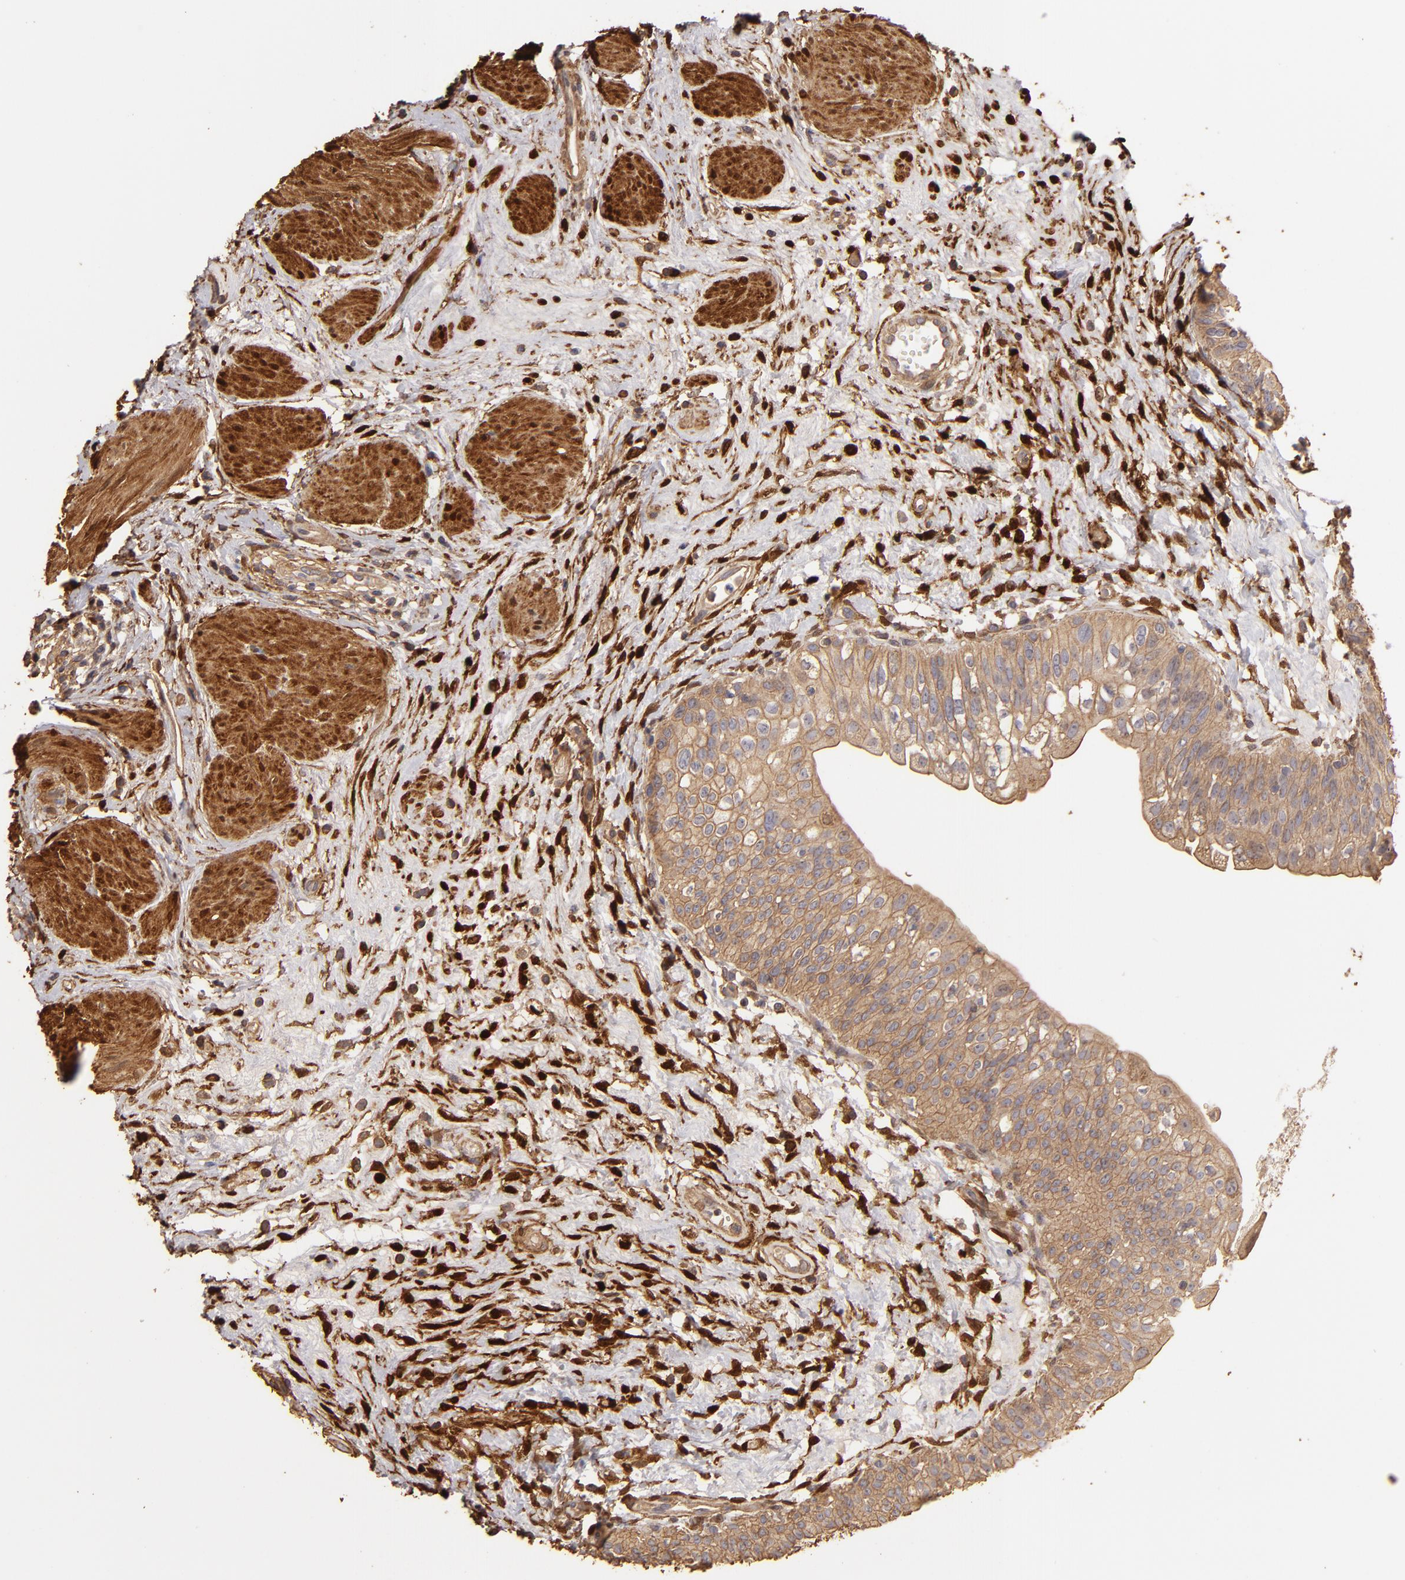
{"staining": {"intensity": "moderate", "quantity": ">75%", "location": "cytoplasmic/membranous"}, "tissue": "urinary bladder", "cell_type": "Urothelial cells", "image_type": "normal", "snomed": [{"axis": "morphology", "description": "Normal tissue, NOS"}, {"axis": "topography", "description": "Urinary bladder"}], "caption": "Immunohistochemical staining of benign urinary bladder displays medium levels of moderate cytoplasmic/membranous staining in about >75% of urothelial cells.", "gene": "HSPB6", "patient": {"sex": "female", "age": 55}}